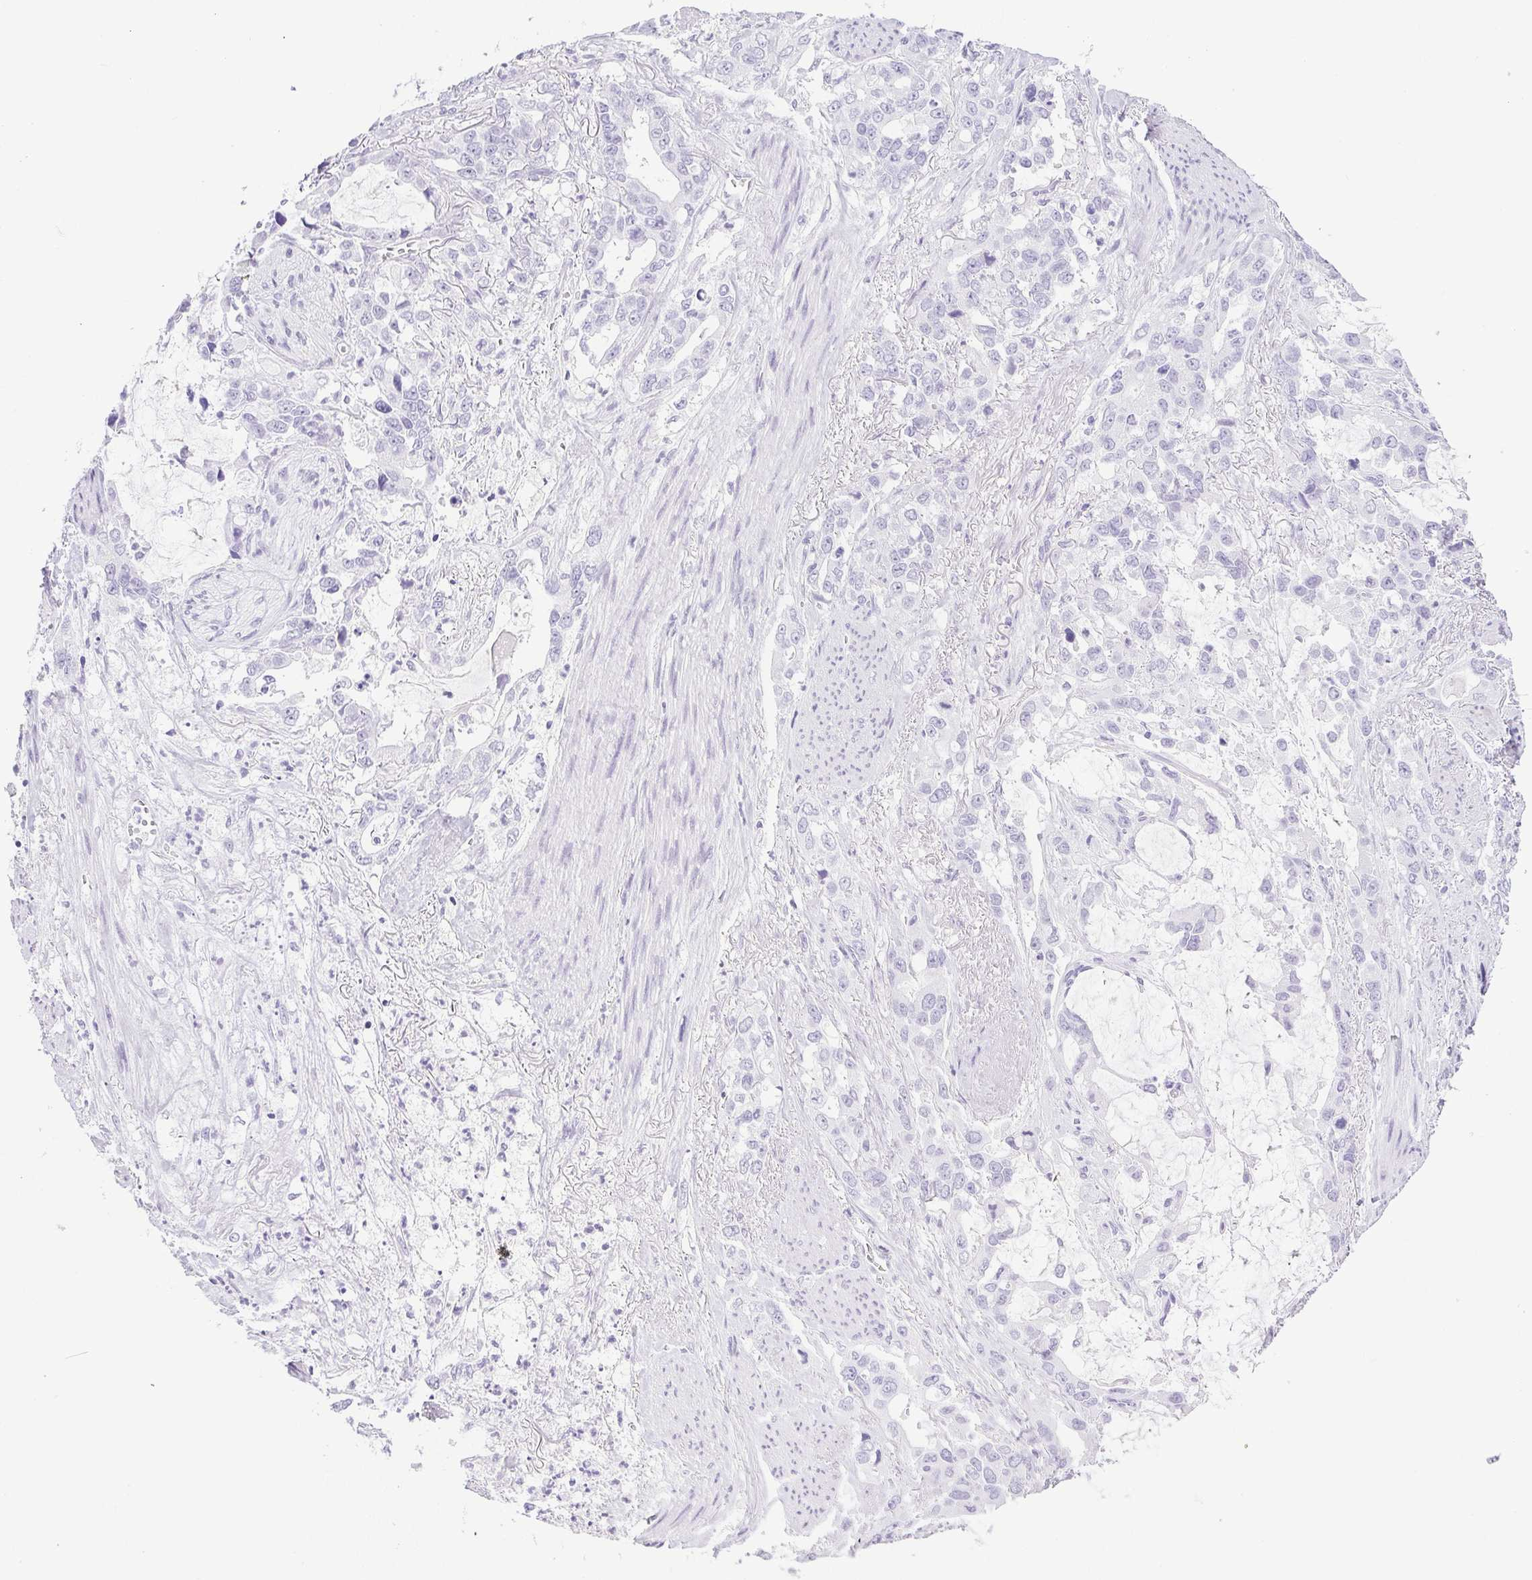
{"staining": {"intensity": "negative", "quantity": "none", "location": "none"}, "tissue": "stomach cancer", "cell_type": "Tumor cells", "image_type": "cancer", "snomed": [{"axis": "morphology", "description": "Adenocarcinoma, NOS"}, {"axis": "topography", "description": "Stomach, upper"}], "caption": "Immunohistochemistry (IHC) micrograph of stomach cancer stained for a protein (brown), which shows no positivity in tumor cells.", "gene": "HLA-G", "patient": {"sex": "male", "age": 85}}